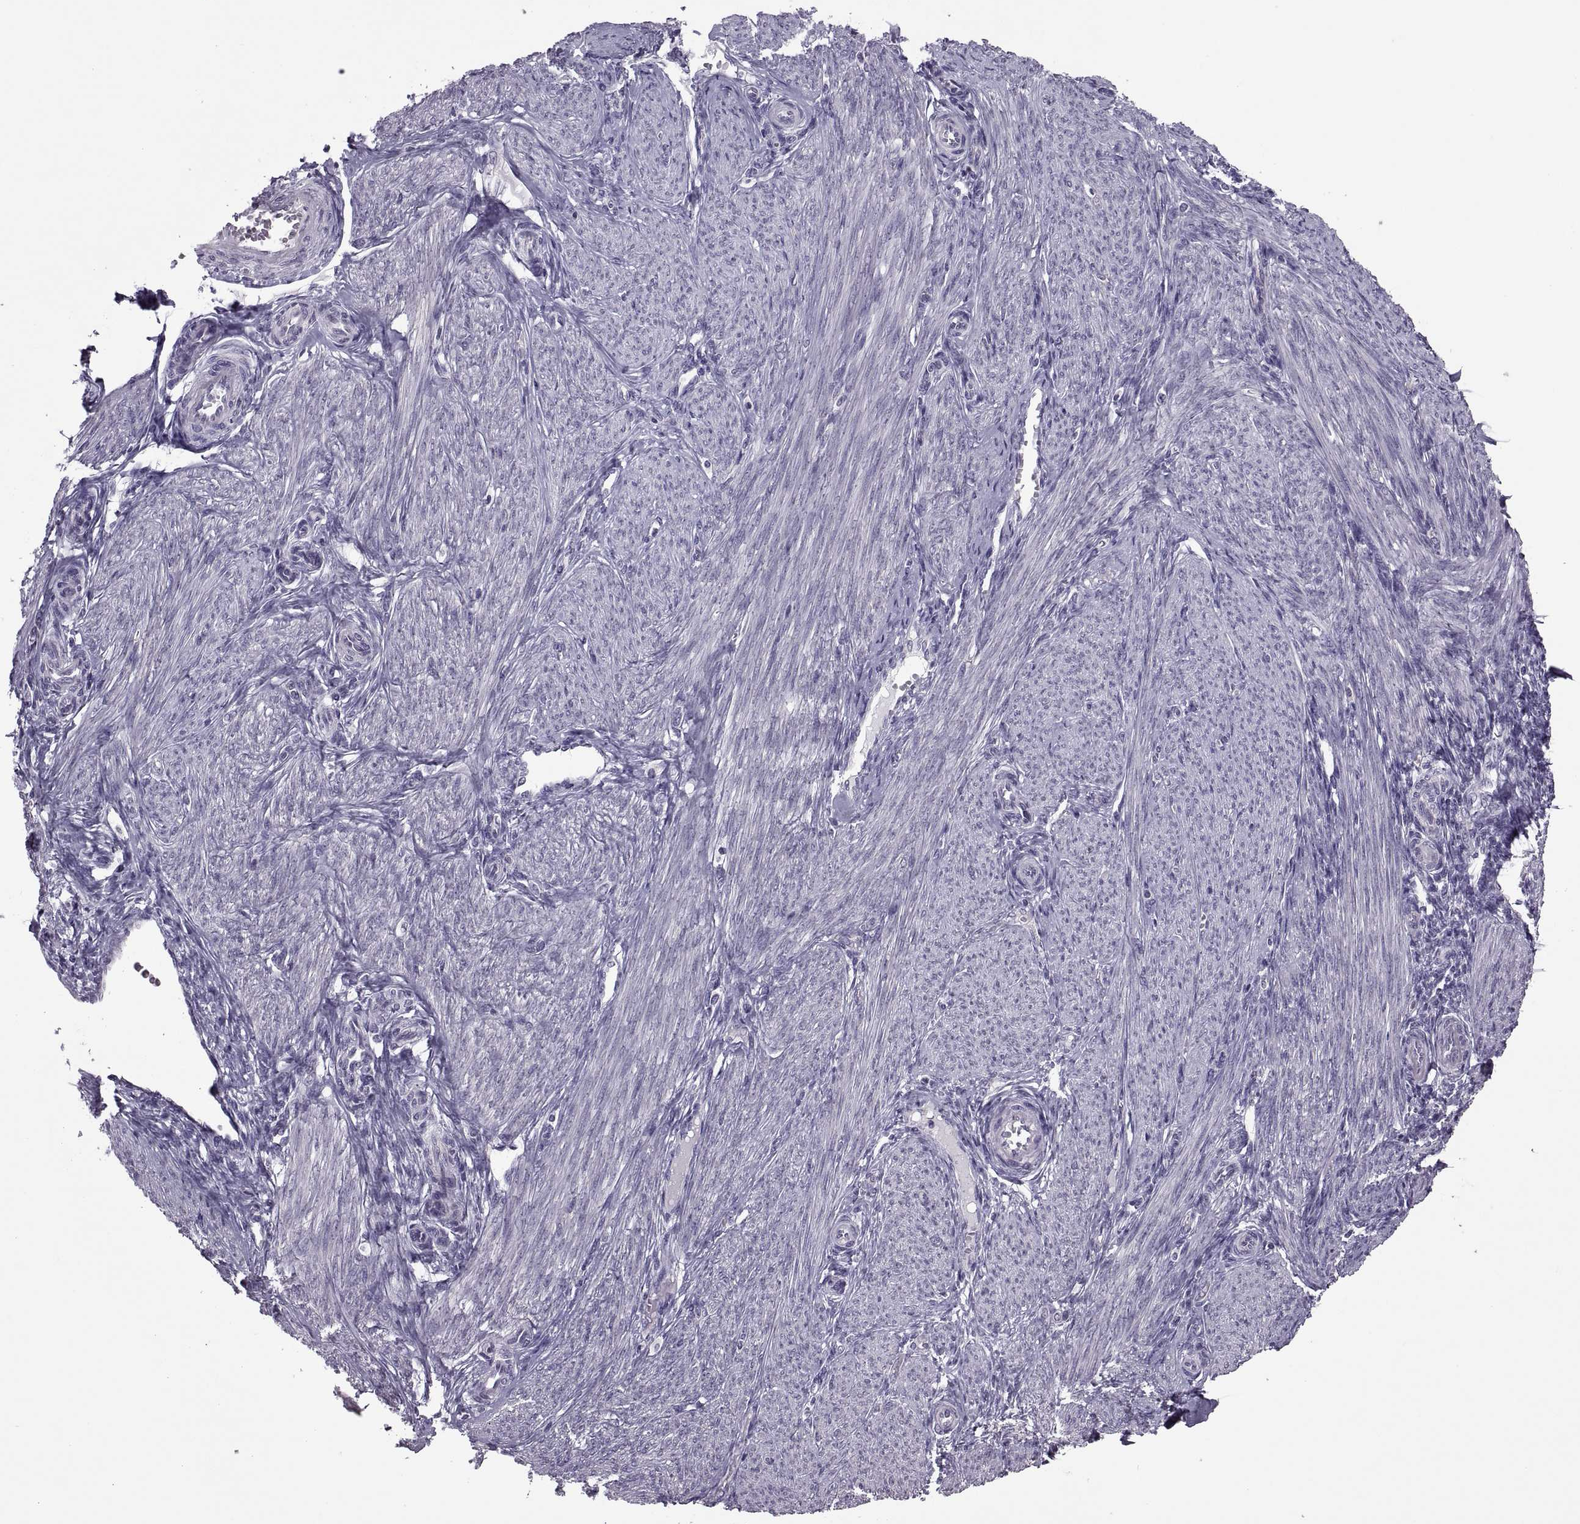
{"staining": {"intensity": "negative", "quantity": "none", "location": "none"}, "tissue": "endometrium", "cell_type": "Cells in endometrial stroma", "image_type": "normal", "snomed": [{"axis": "morphology", "description": "Normal tissue, NOS"}, {"axis": "topography", "description": "Endometrium"}], "caption": "Cells in endometrial stroma show no significant protein expression in benign endometrium. The staining is performed using DAB (3,3'-diaminobenzidine) brown chromogen with nuclei counter-stained in using hematoxylin.", "gene": "PABPC1", "patient": {"sex": "female", "age": 39}}